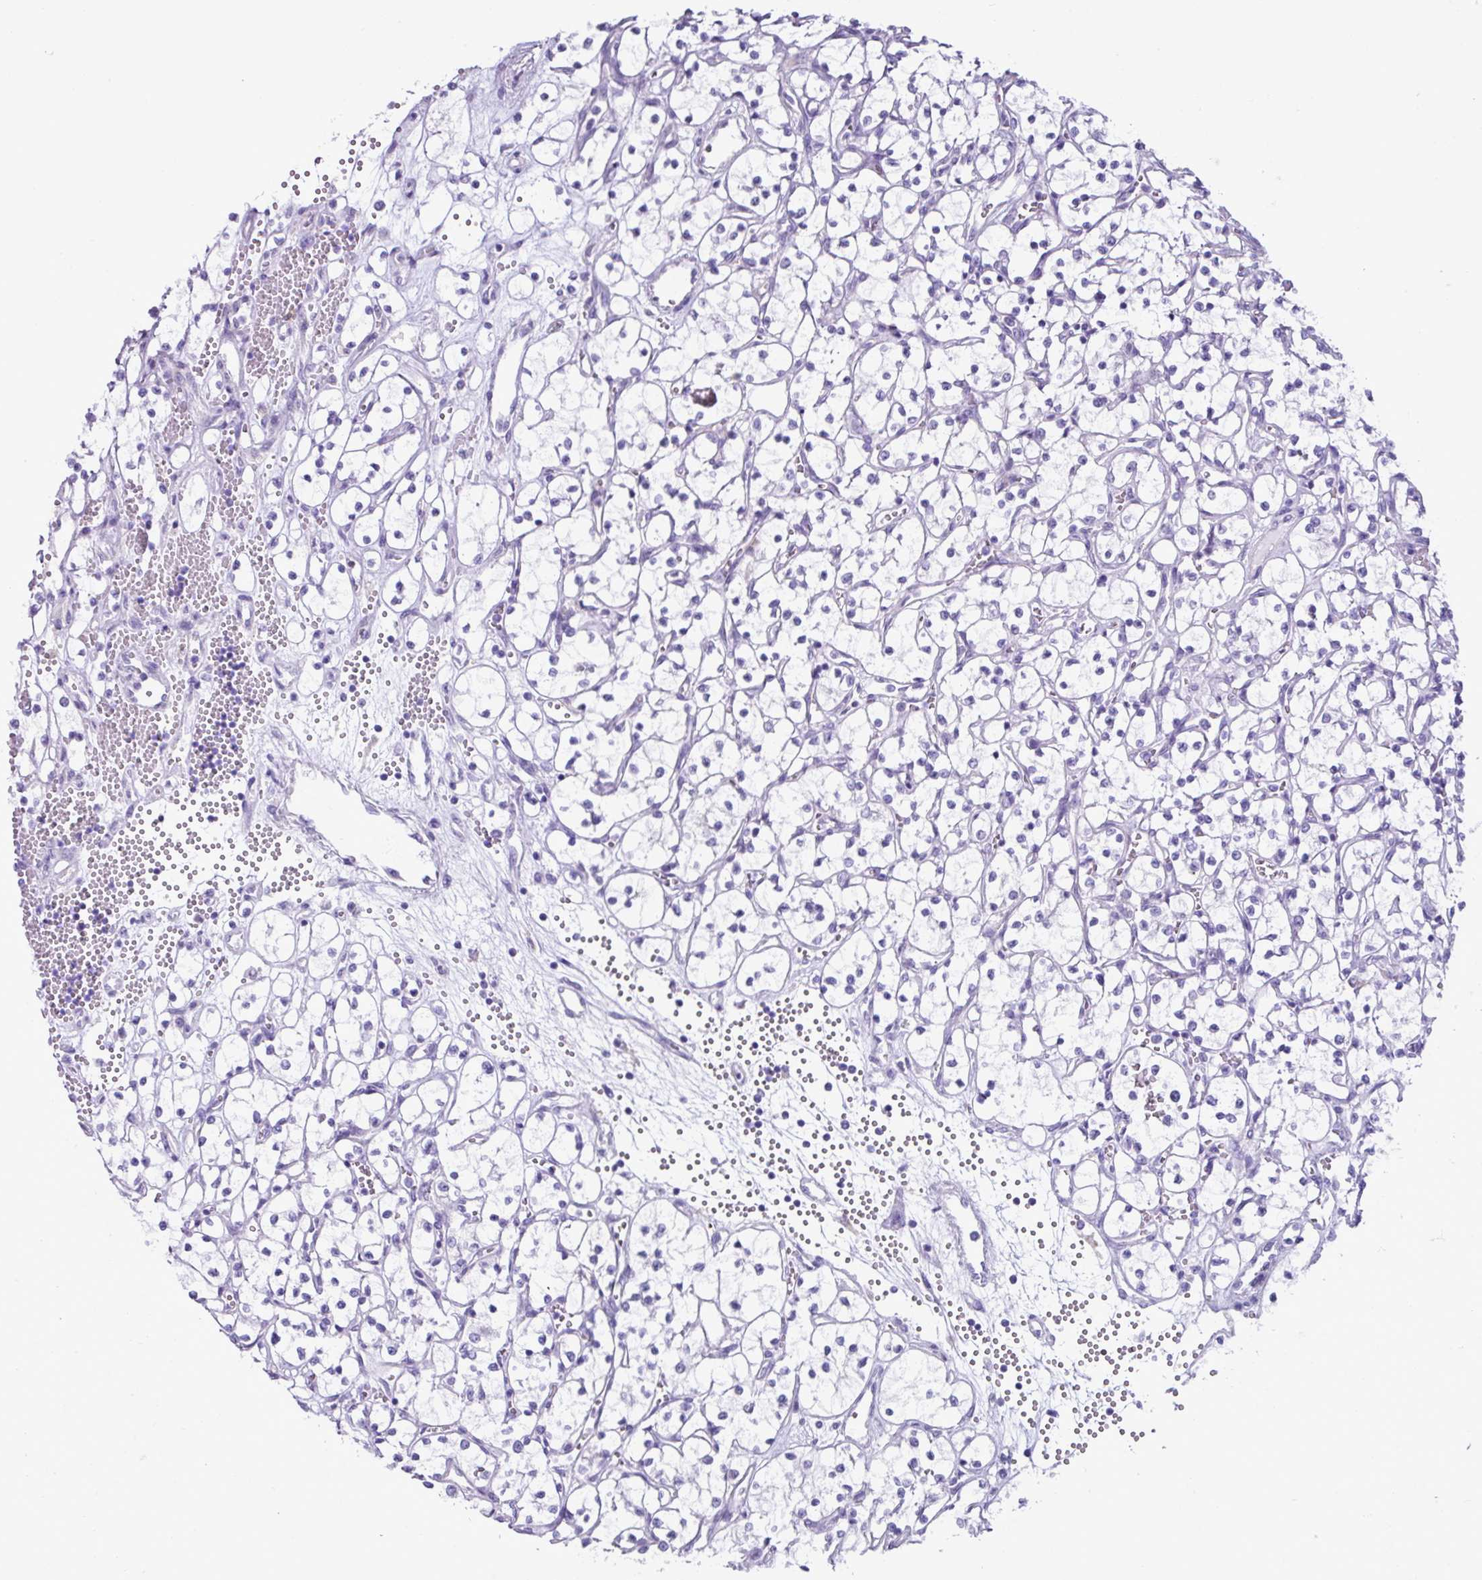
{"staining": {"intensity": "negative", "quantity": "none", "location": "none"}, "tissue": "renal cancer", "cell_type": "Tumor cells", "image_type": "cancer", "snomed": [{"axis": "morphology", "description": "Adenocarcinoma, NOS"}, {"axis": "topography", "description": "Kidney"}], "caption": "A micrograph of adenocarcinoma (renal) stained for a protein displays no brown staining in tumor cells.", "gene": "RGS21", "patient": {"sex": "female", "age": 69}}